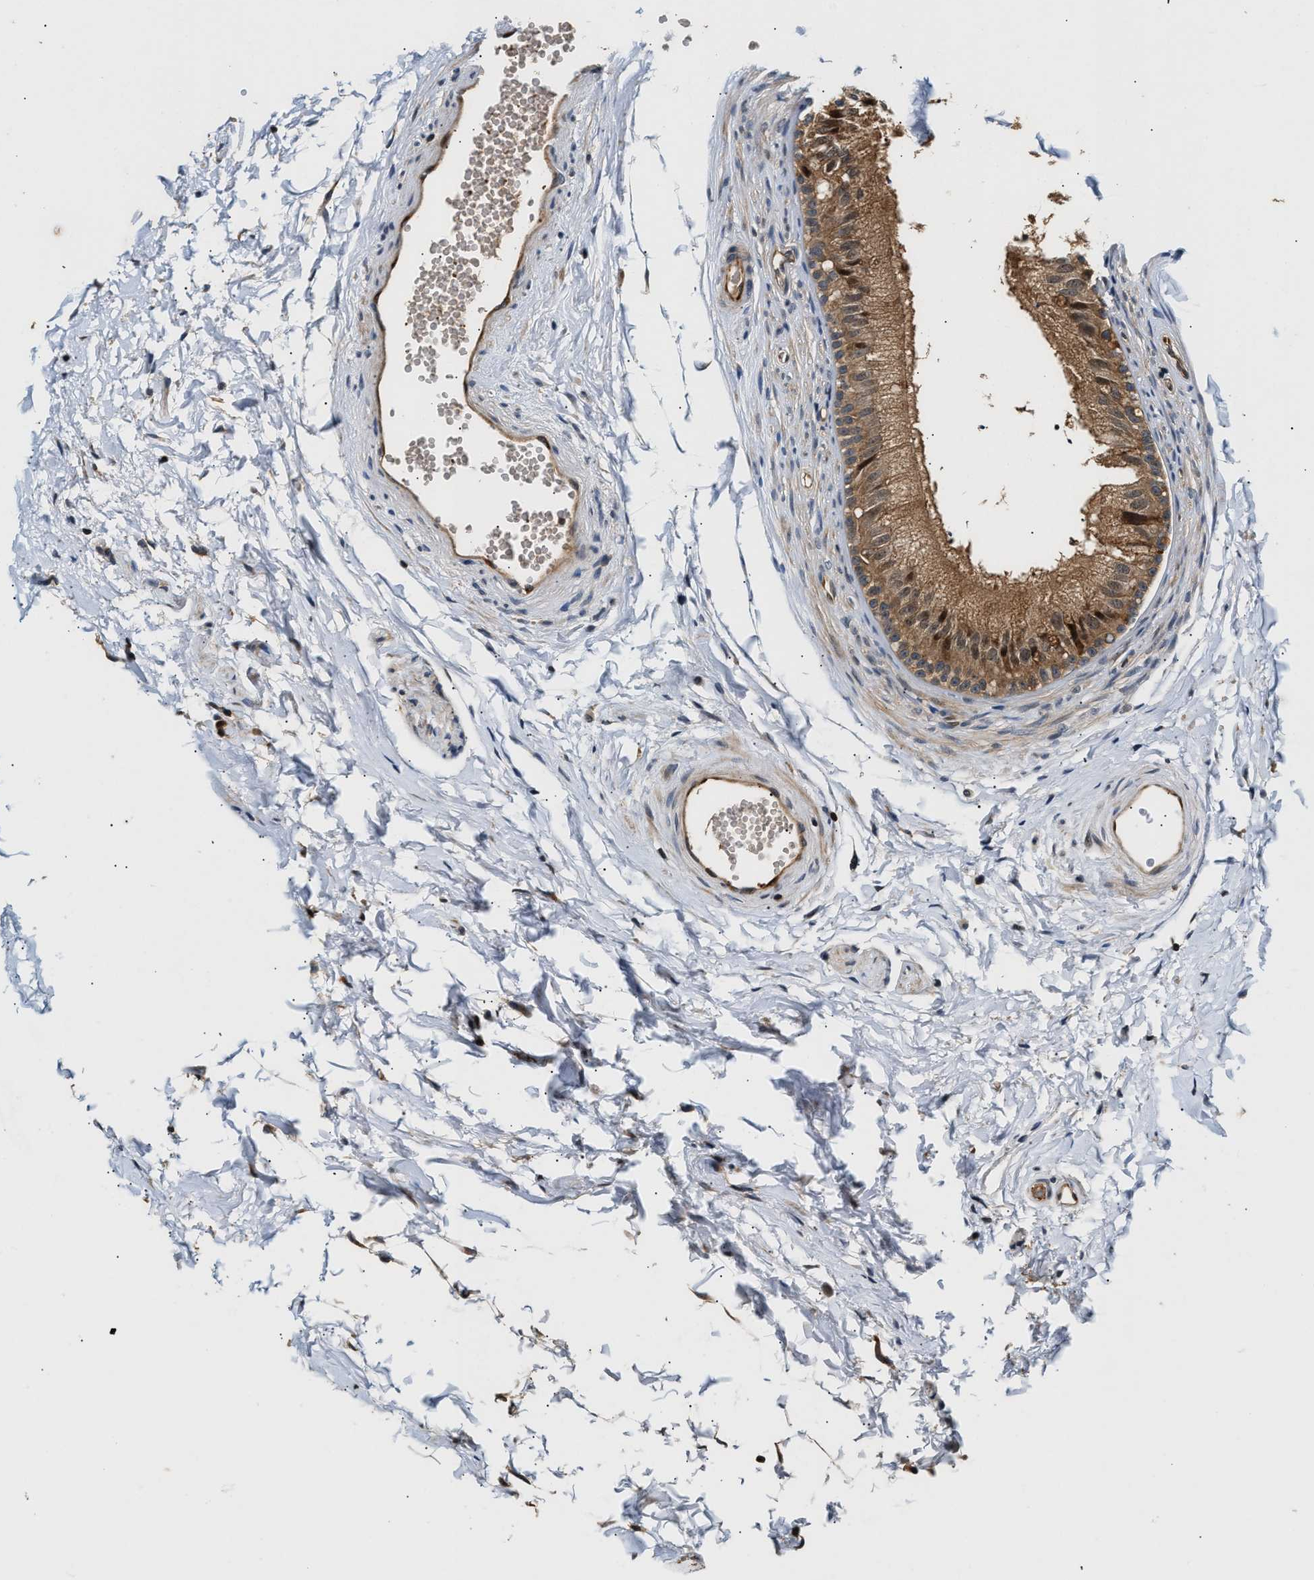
{"staining": {"intensity": "moderate", "quantity": "25%-75%", "location": "cytoplasmic/membranous,nuclear"}, "tissue": "epididymis", "cell_type": "Glandular cells", "image_type": "normal", "snomed": [{"axis": "morphology", "description": "Normal tissue, NOS"}, {"axis": "topography", "description": "Epididymis"}], "caption": "Moderate cytoplasmic/membranous,nuclear expression is present in about 25%-75% of glandular cells in unremarkable epididymis.", "gene": "TUT7", "patient": {"sex": "male", "age": 56}}